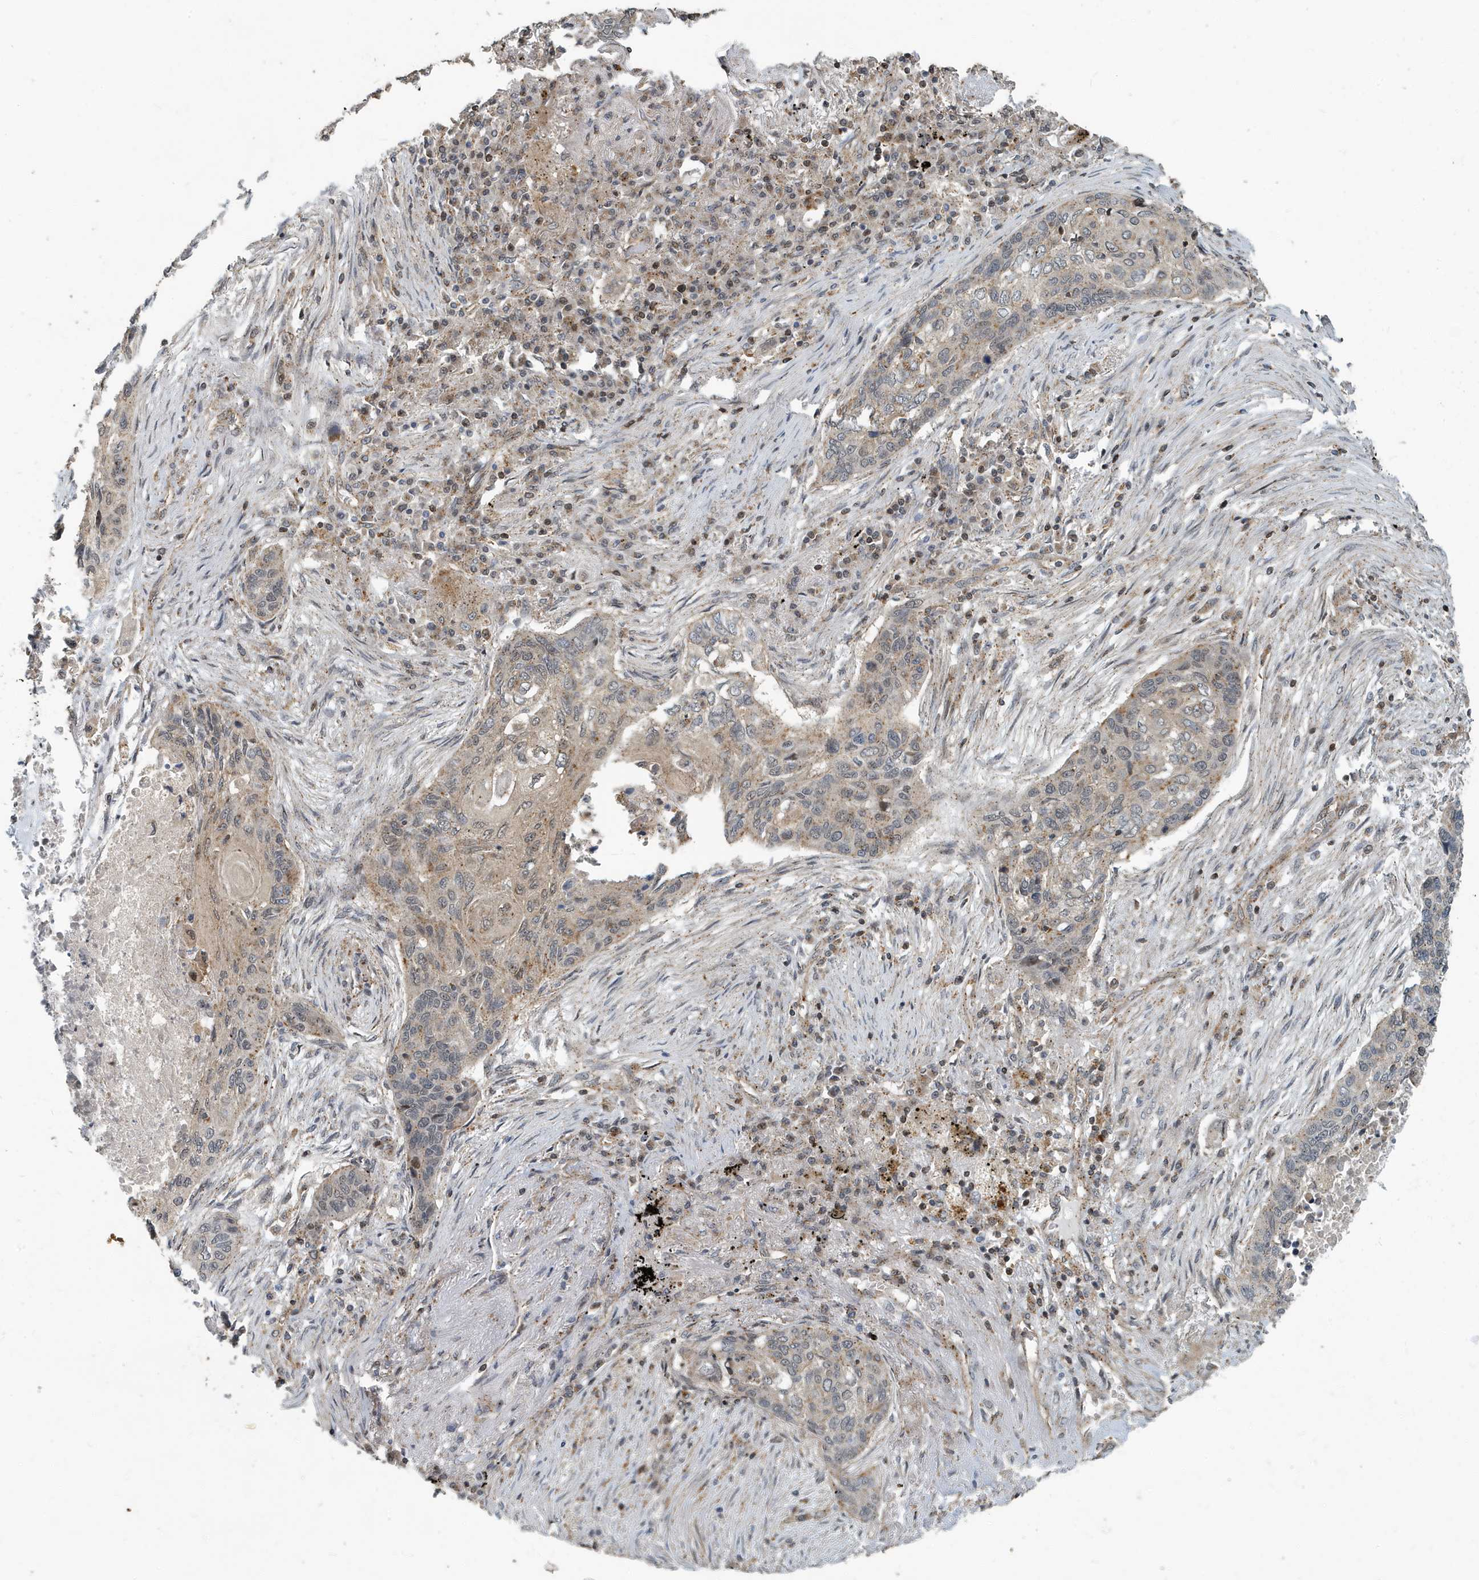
{"staining": {"intensity": "weak", "quantity": "25%-75%", "location": "cytoplasmic/membranous"}, "tissue": "lung cancer", "cell_type": "Tumor cells", "image_type": "cancer", "snomed": [{"axis": "morphology", "description": "Squamous cell carcinoma, NOS"}, {"axis": "topography", "description": "Lung"}], "caption": "Squamous cell carcinoma (lung) was stained to show a protein in brown. There is low levels of weak cytoplasmic/membranous positivity in approximately 25%-75% of tumor cells.", "gene": "KIF15", "patient": {"sex": "female", "age": 63}}